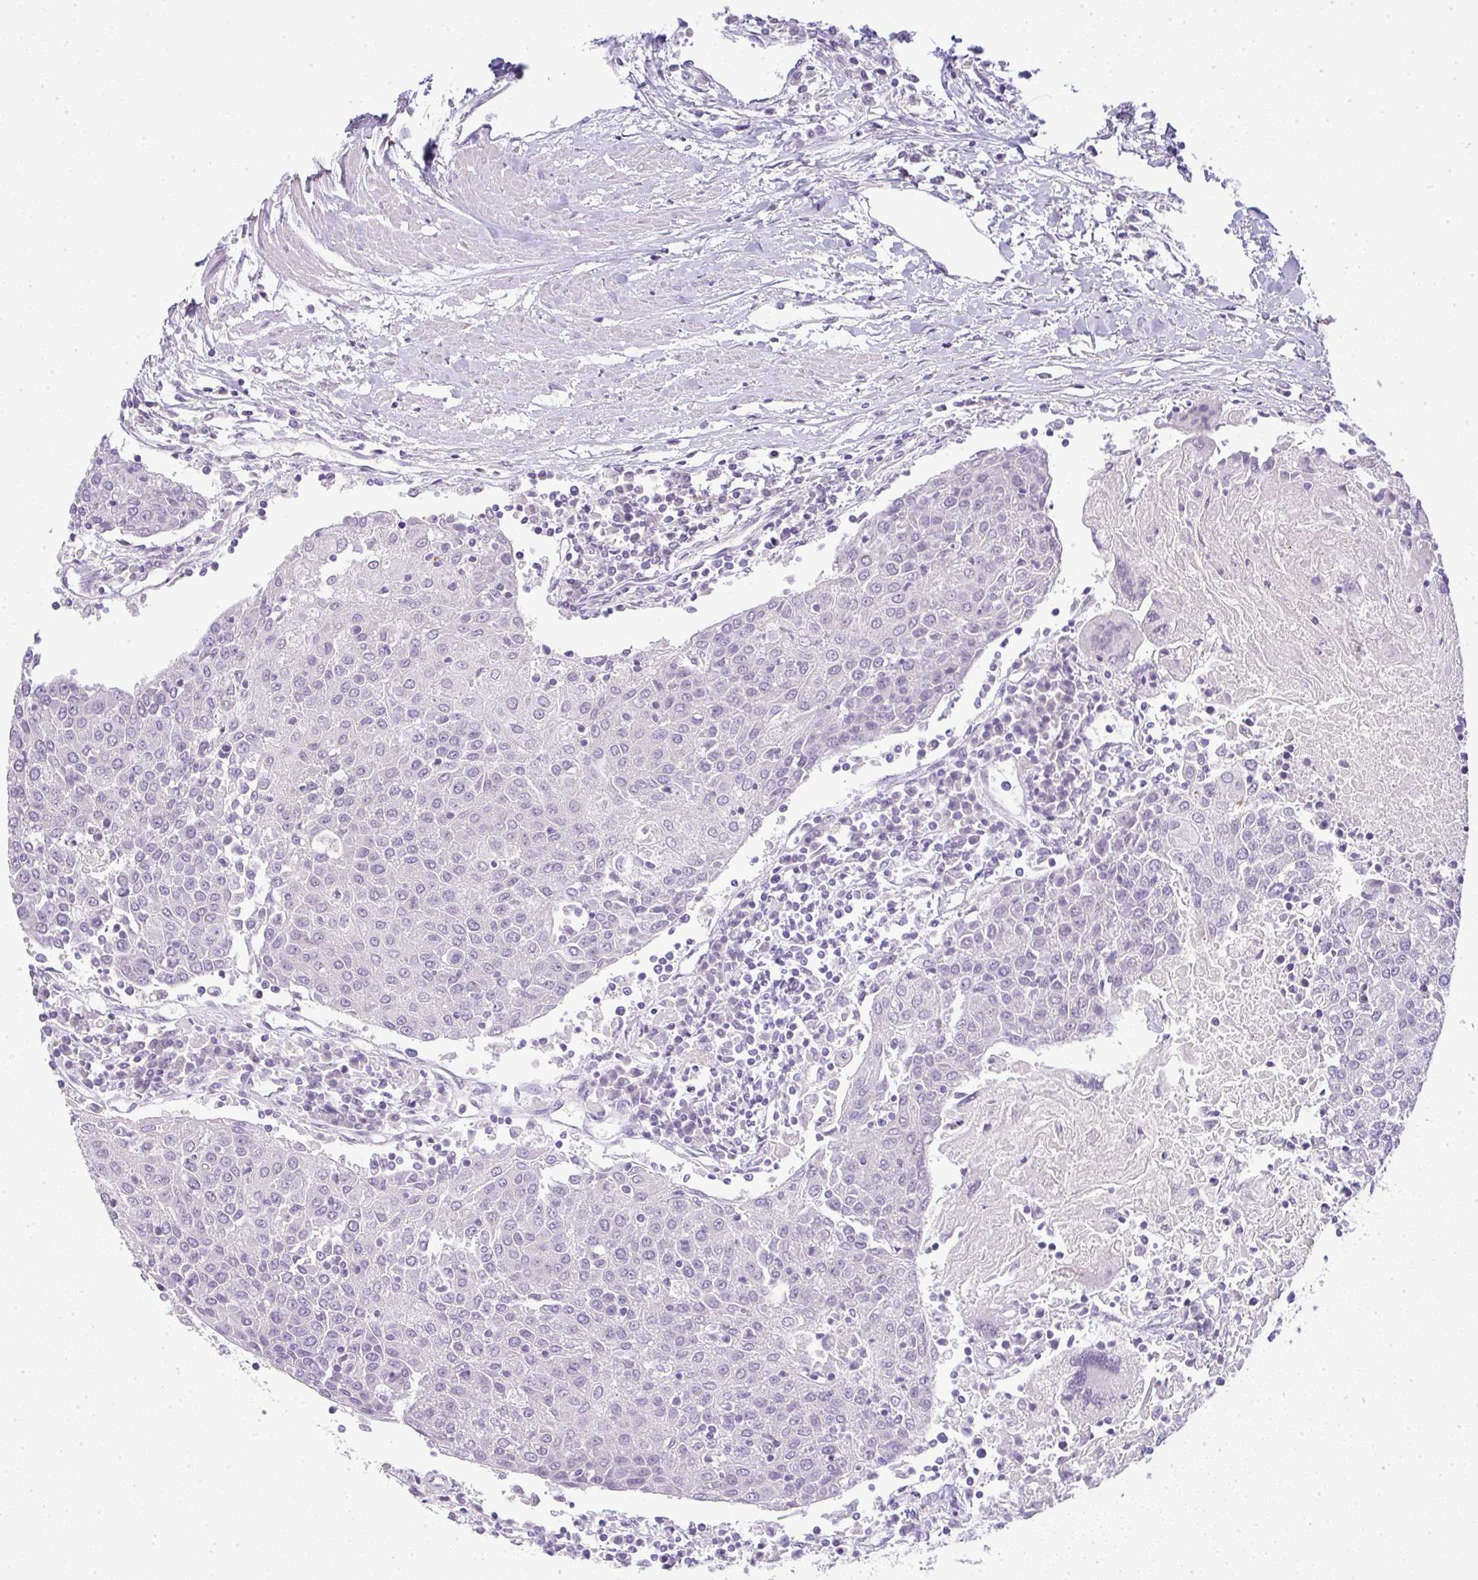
{"staining": {"intensity": "negative", "quantity": "none", "location": "none"}, "tissue": "urothelial cancer", "cell_type": "Tumor cells", "image_type": "cancer", "snomed": [{"axis": "morphology", "description": "Urothelial carcinoma, High grade"}, {"axis": "topography", "description": "Urinary bladder"}], "caption": "Tumor cells are negative for brown protein staining in urothelial cancer. Nuclei are stained in blue.", "gene": "LPAR4", "patient": {"sex": "female", "age": 85}}